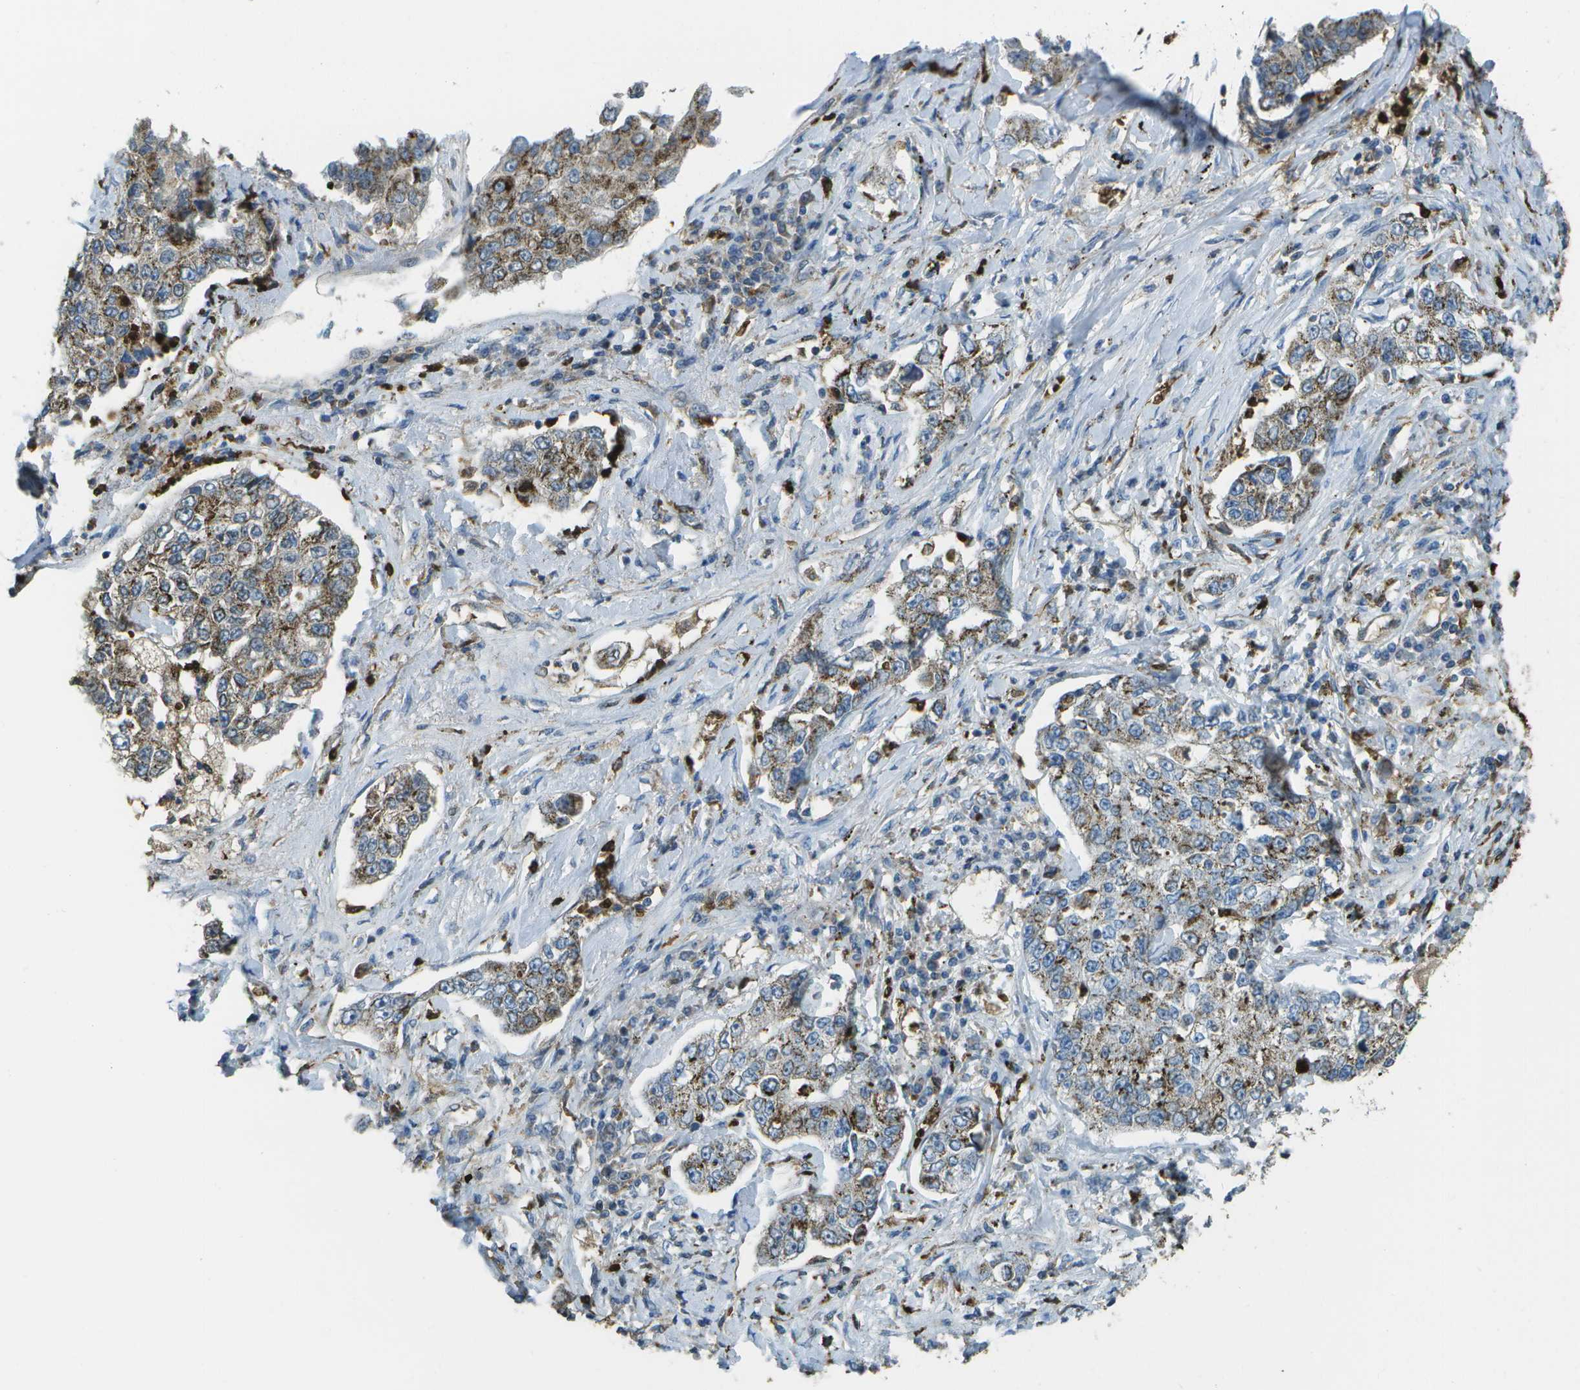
{"staining": {"intensity": "moderate", "quantity": ">75%", "location": "cytoplasmic/membranous"}, "tissue": "lung cancer", "cell_type": "Tumor cells", "image_type": "cancer", "snomed": [{"axis": "morphology", "description": "Adenocarcinoma, NOS"}, {"axis": "topography", "description": "Lung"}], "caption": "DAB (3,3'-diaminobenzidine) immunohistochemical staining of human lung adenocarcinoma shows moderate cytoplasmic/membranous protein staining in approximately >75% of tumor cells.", "gene": "CACHD1", "patient": {"sex": "male", "age": 49}}